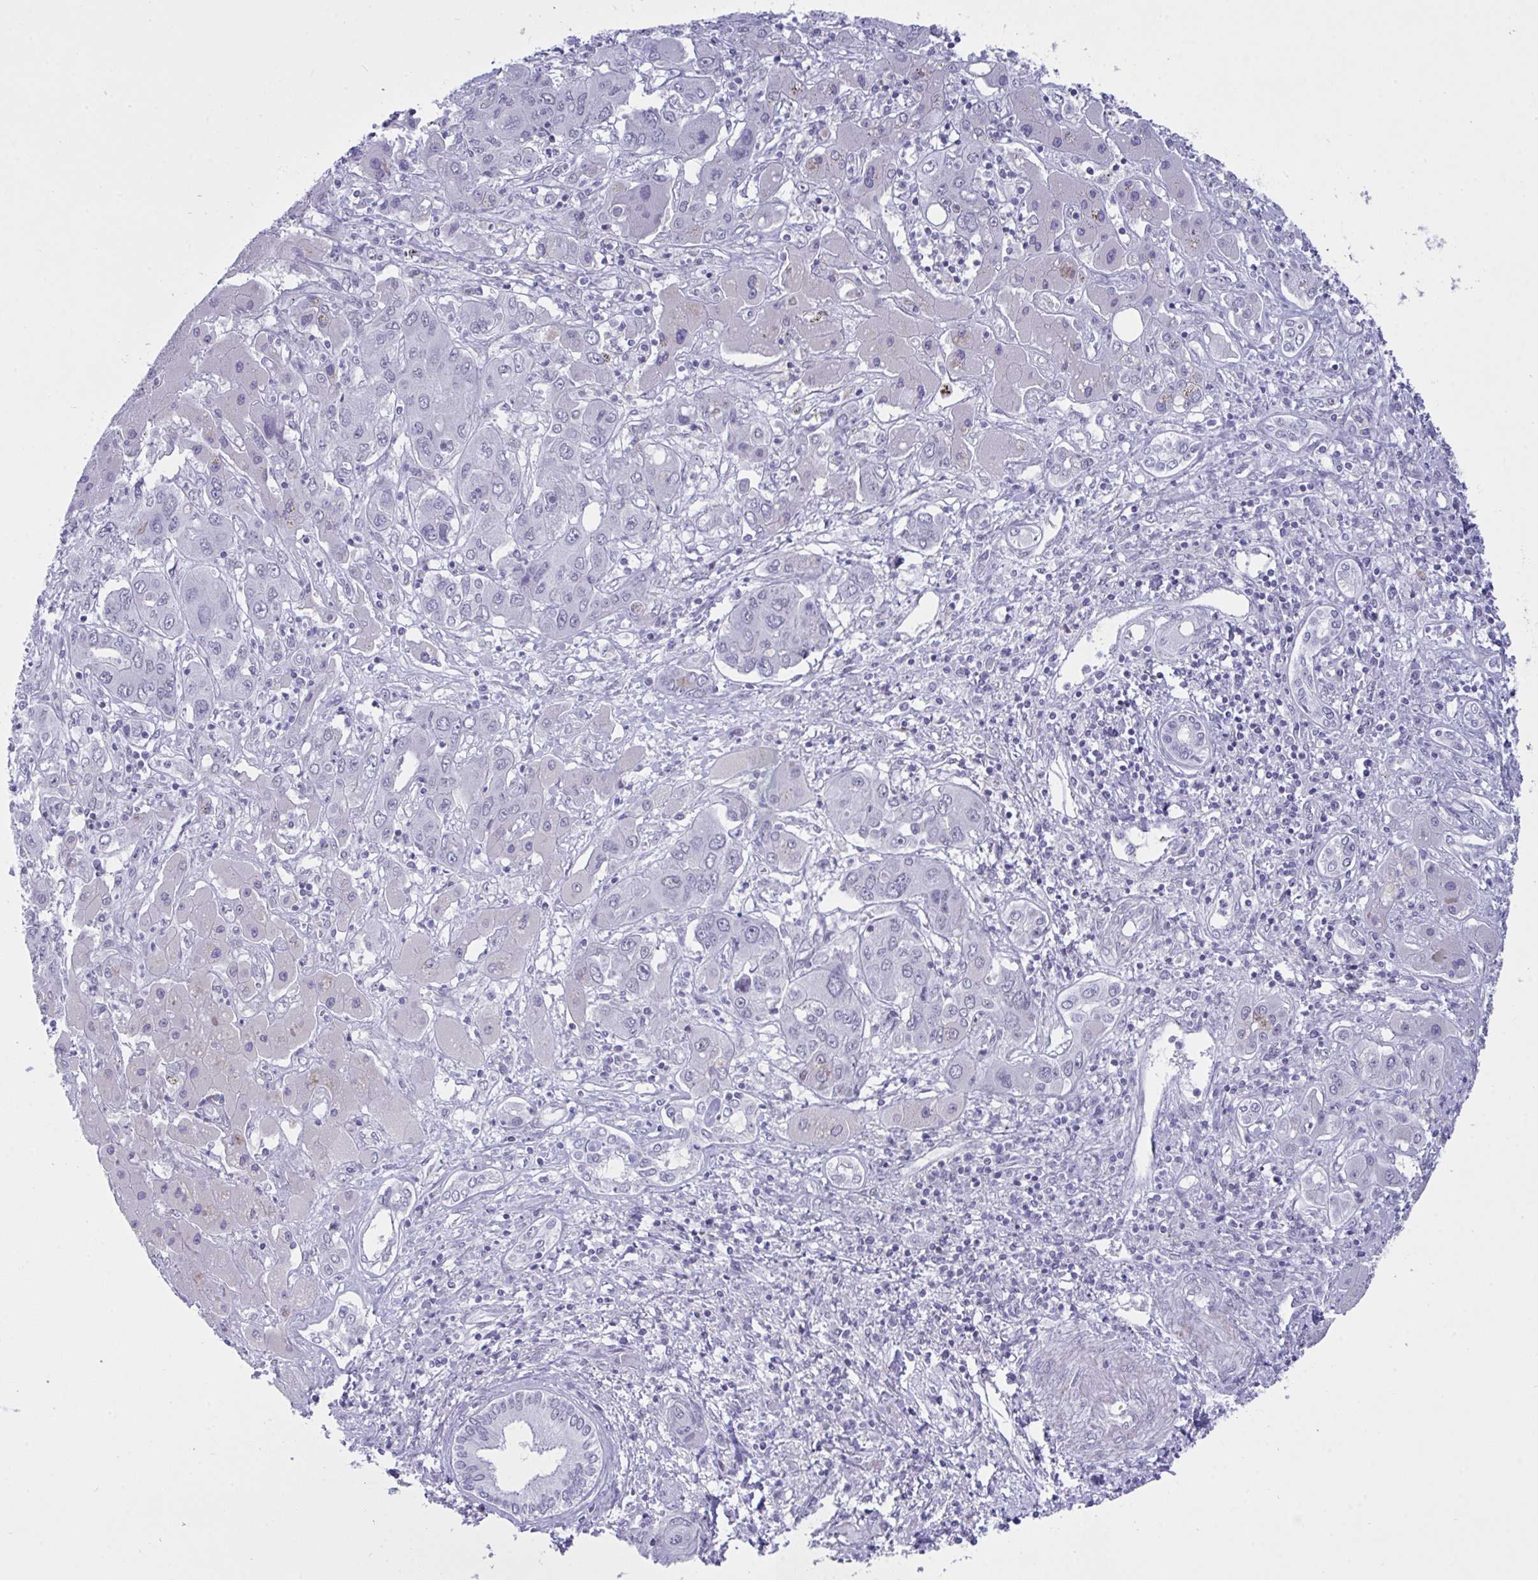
{"staining": {"intensity": "negative", "quantity": "none", "location": "none"}, "tissue": "liver cancer", "cell_type": "Tumor cells", "image_type": "cancer", "snomed": [{"axis": "morphology", "description": "Cholangiocarcinoma"}, {"axis": "topography", "description": "Liver"}], "caption": "High power microscopy histopathology image of an immunohistochemistry (IHC) histopathology image of liver cholangiocarcinoma, revealing no significant staining in tumor cells. (IHC, brightfield microscopy, high magnification).", "gene": "FBXL22", "patient": {"sex": "male", "age": 67}}